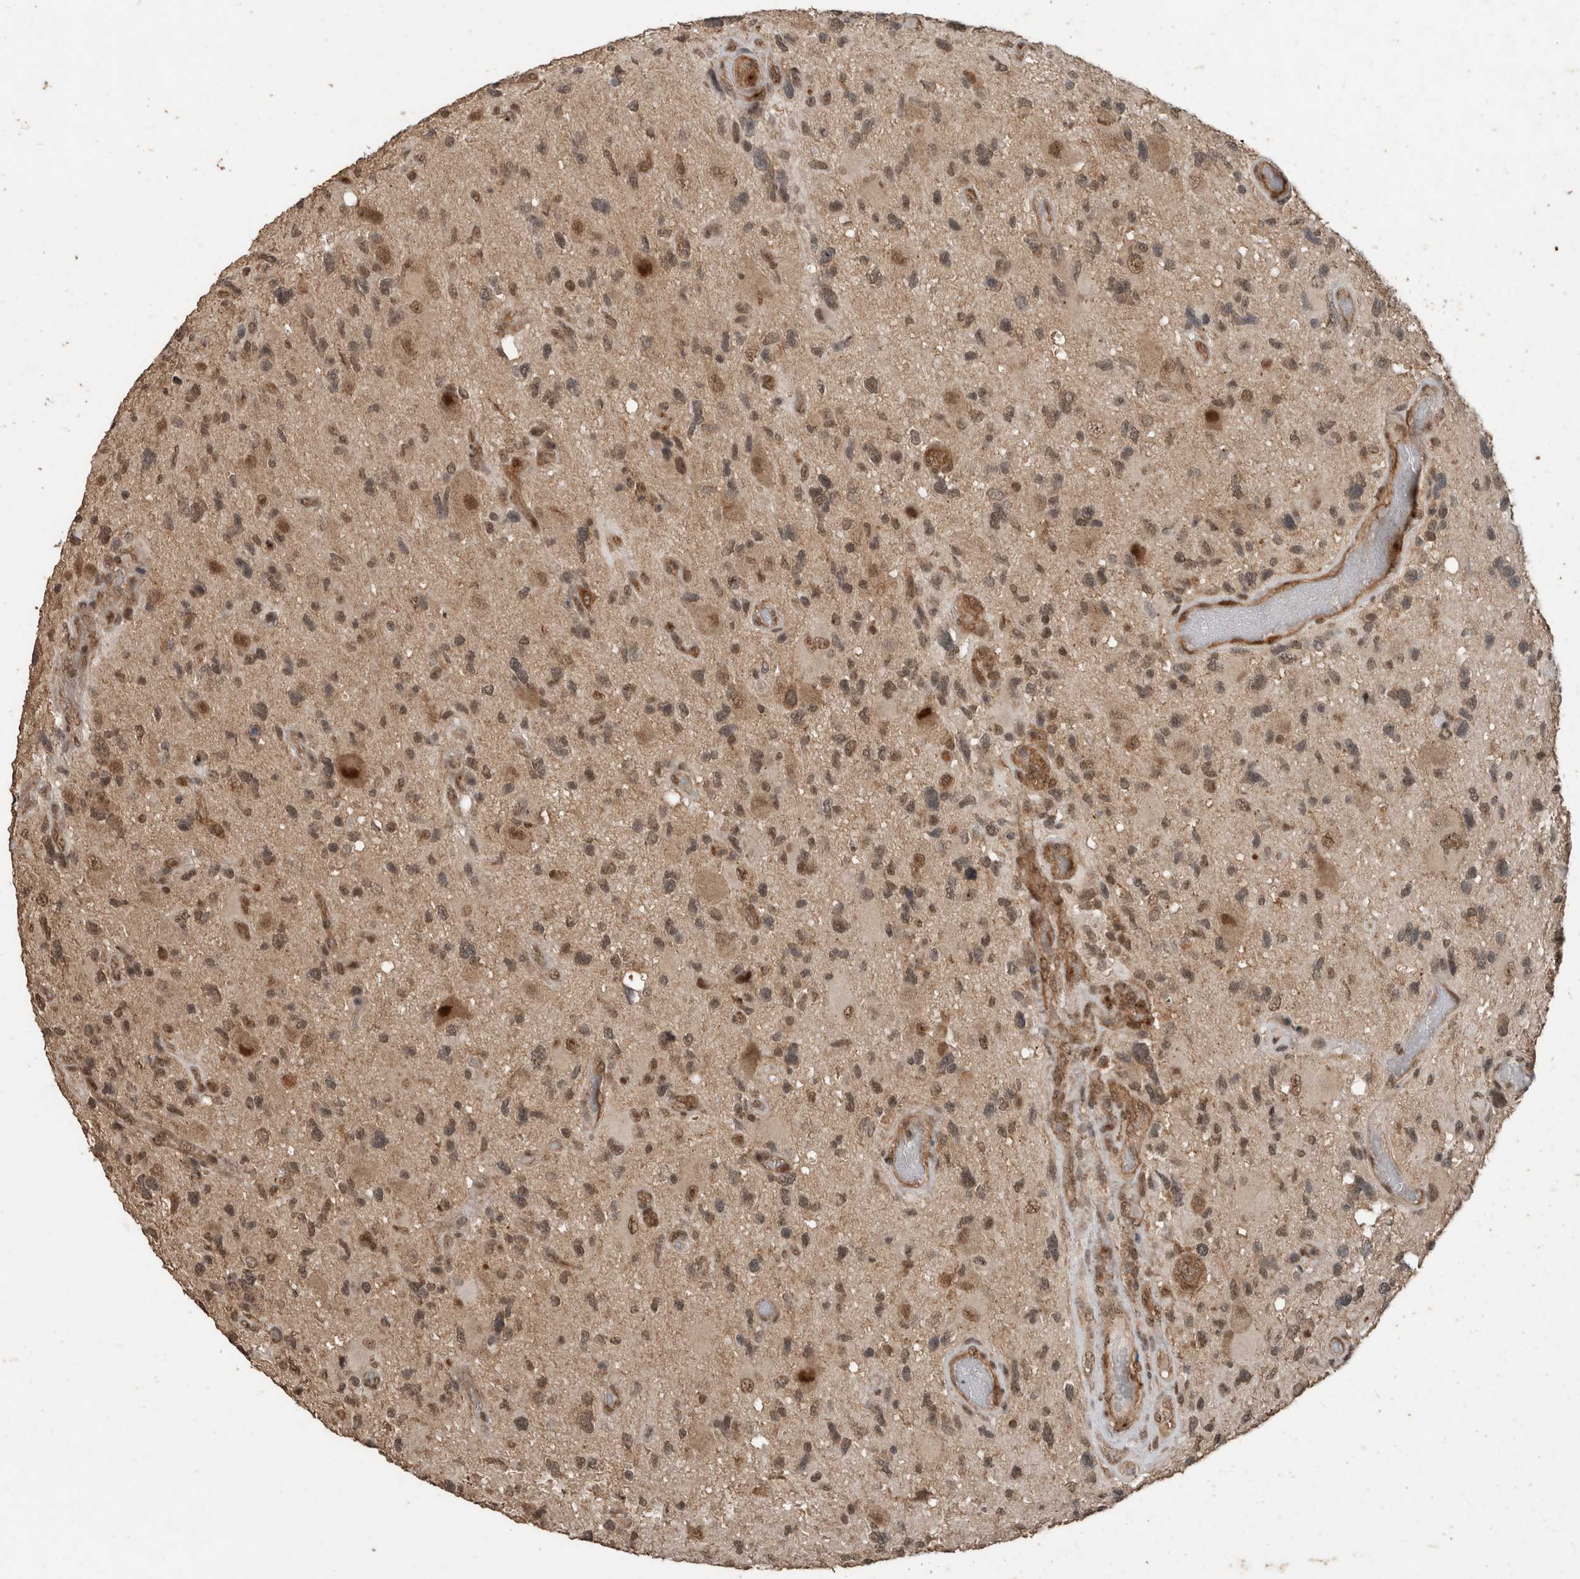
{"staining": {"intensity": "weak", "quantity": ">75%", "location": "cytoplasmic/membranous,nuclear"}, "tissue": "glioma", "cell_type": "Tumor cells", "image_type": "cancer", "snomed": [{"axis": "morphology", "description": "Glioma, malignant, High grade"}, {"axis": "topography", "description": "Brain"}], "caption": "A photomicrograph of human malignant glioma (high-grade) stained for a protein exhibits weak cytoplasmic/membranous and nuclear brown staining in tumor cells.", "gene": "MYO1E", "patient": {"sex": "male", "age": 33}}